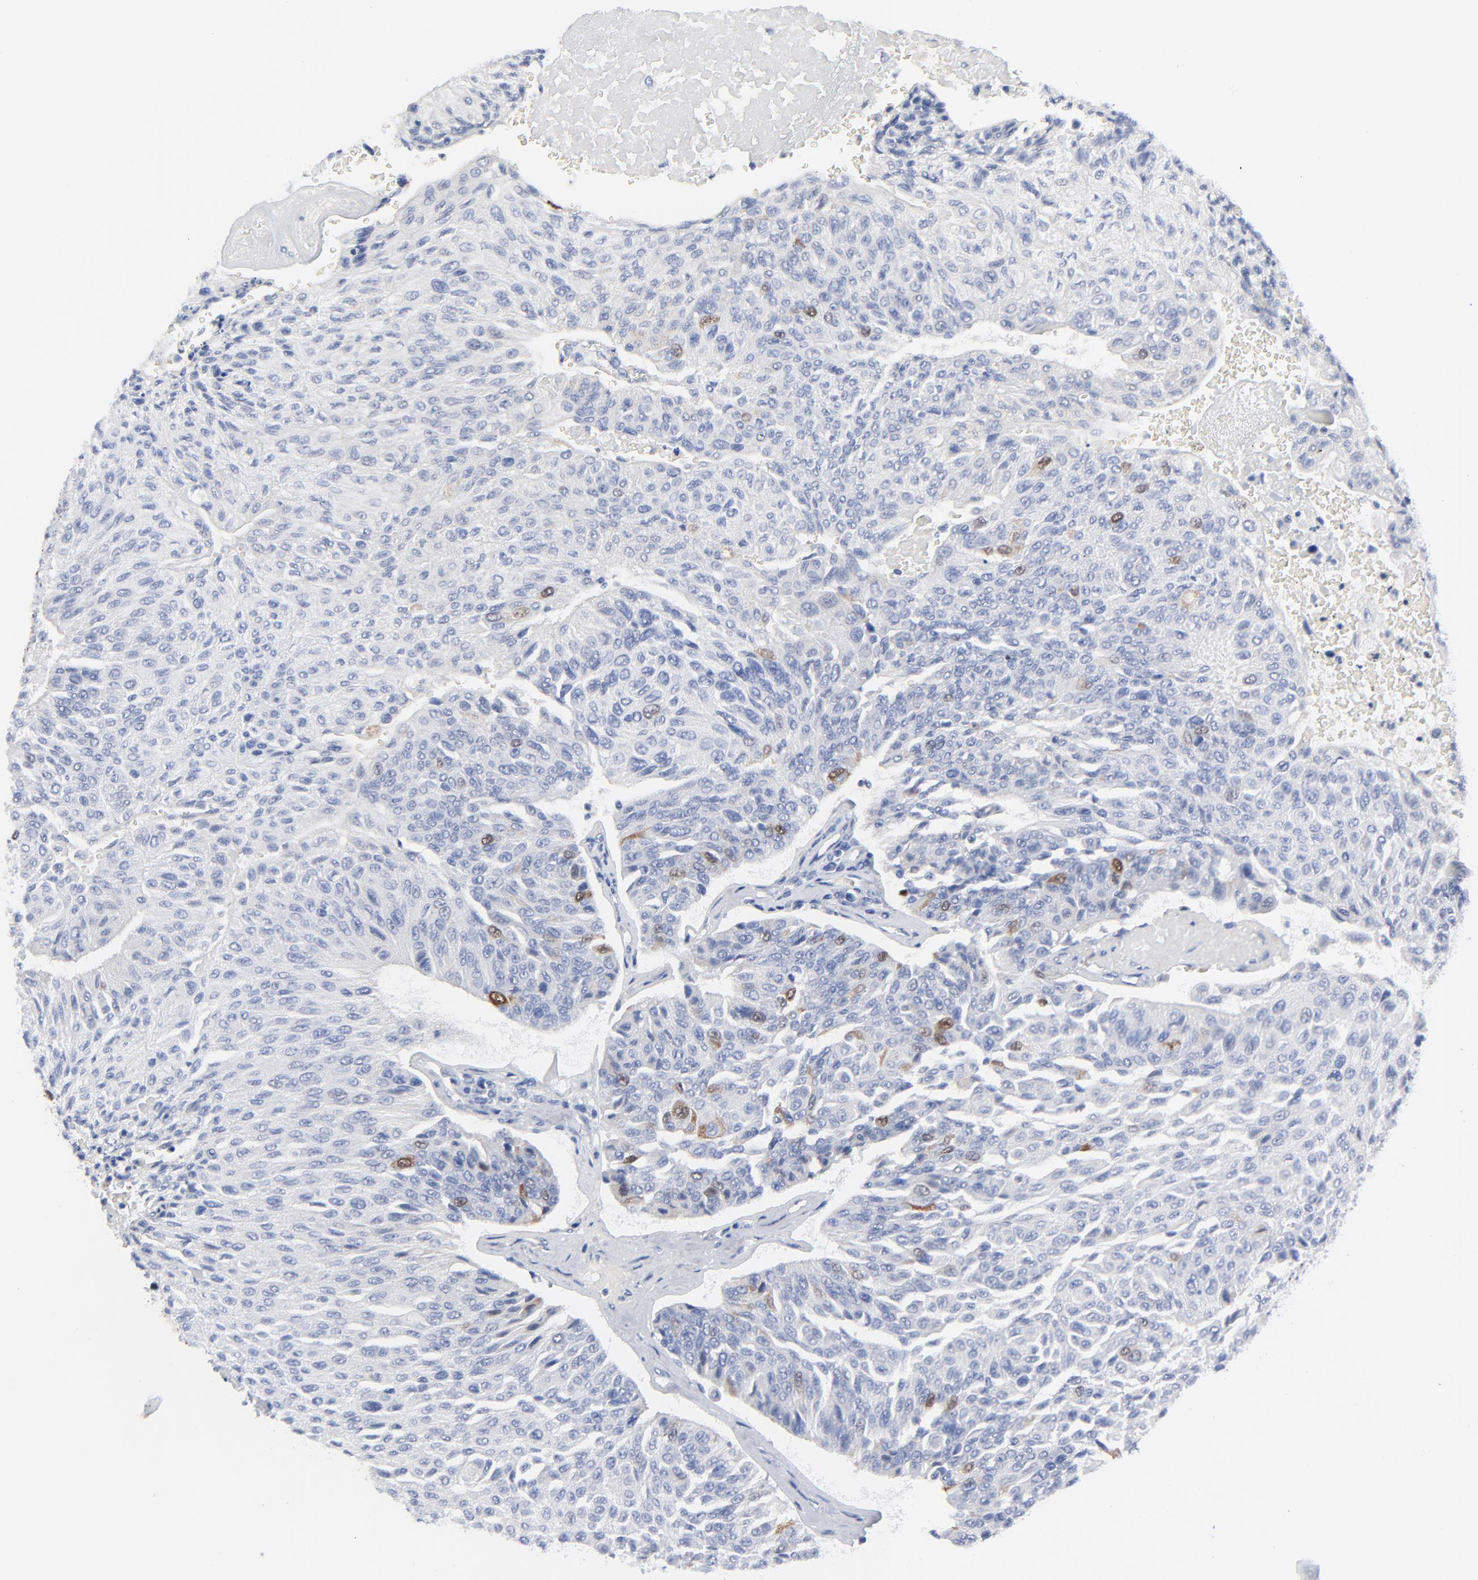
{"staining": {"intensity": "strong", "quantity": "<25%", "location": "cytoplasmic/membranous,nuclear"}, "tissue": "urothelial cancer", "cell_type": "Tumor cells", "image_type": "cancer", "snomed": [{"axis": "morphology", "description": "Urothelial carcinoma, High grade"}, {"axis": "topography", "description": "Urinary bladder"}], "caption": "A photomicrograph of human urothelial cancer stained for a protein displays strong cytoplasmic/membranous and nuclear brown staining in tumor cells. Immunohistochemistry (ihc) stains the protein in brown and the nuclei are stained blue.", "gene": "CDK1", "patient": {"sex": "male", "age": 66}}